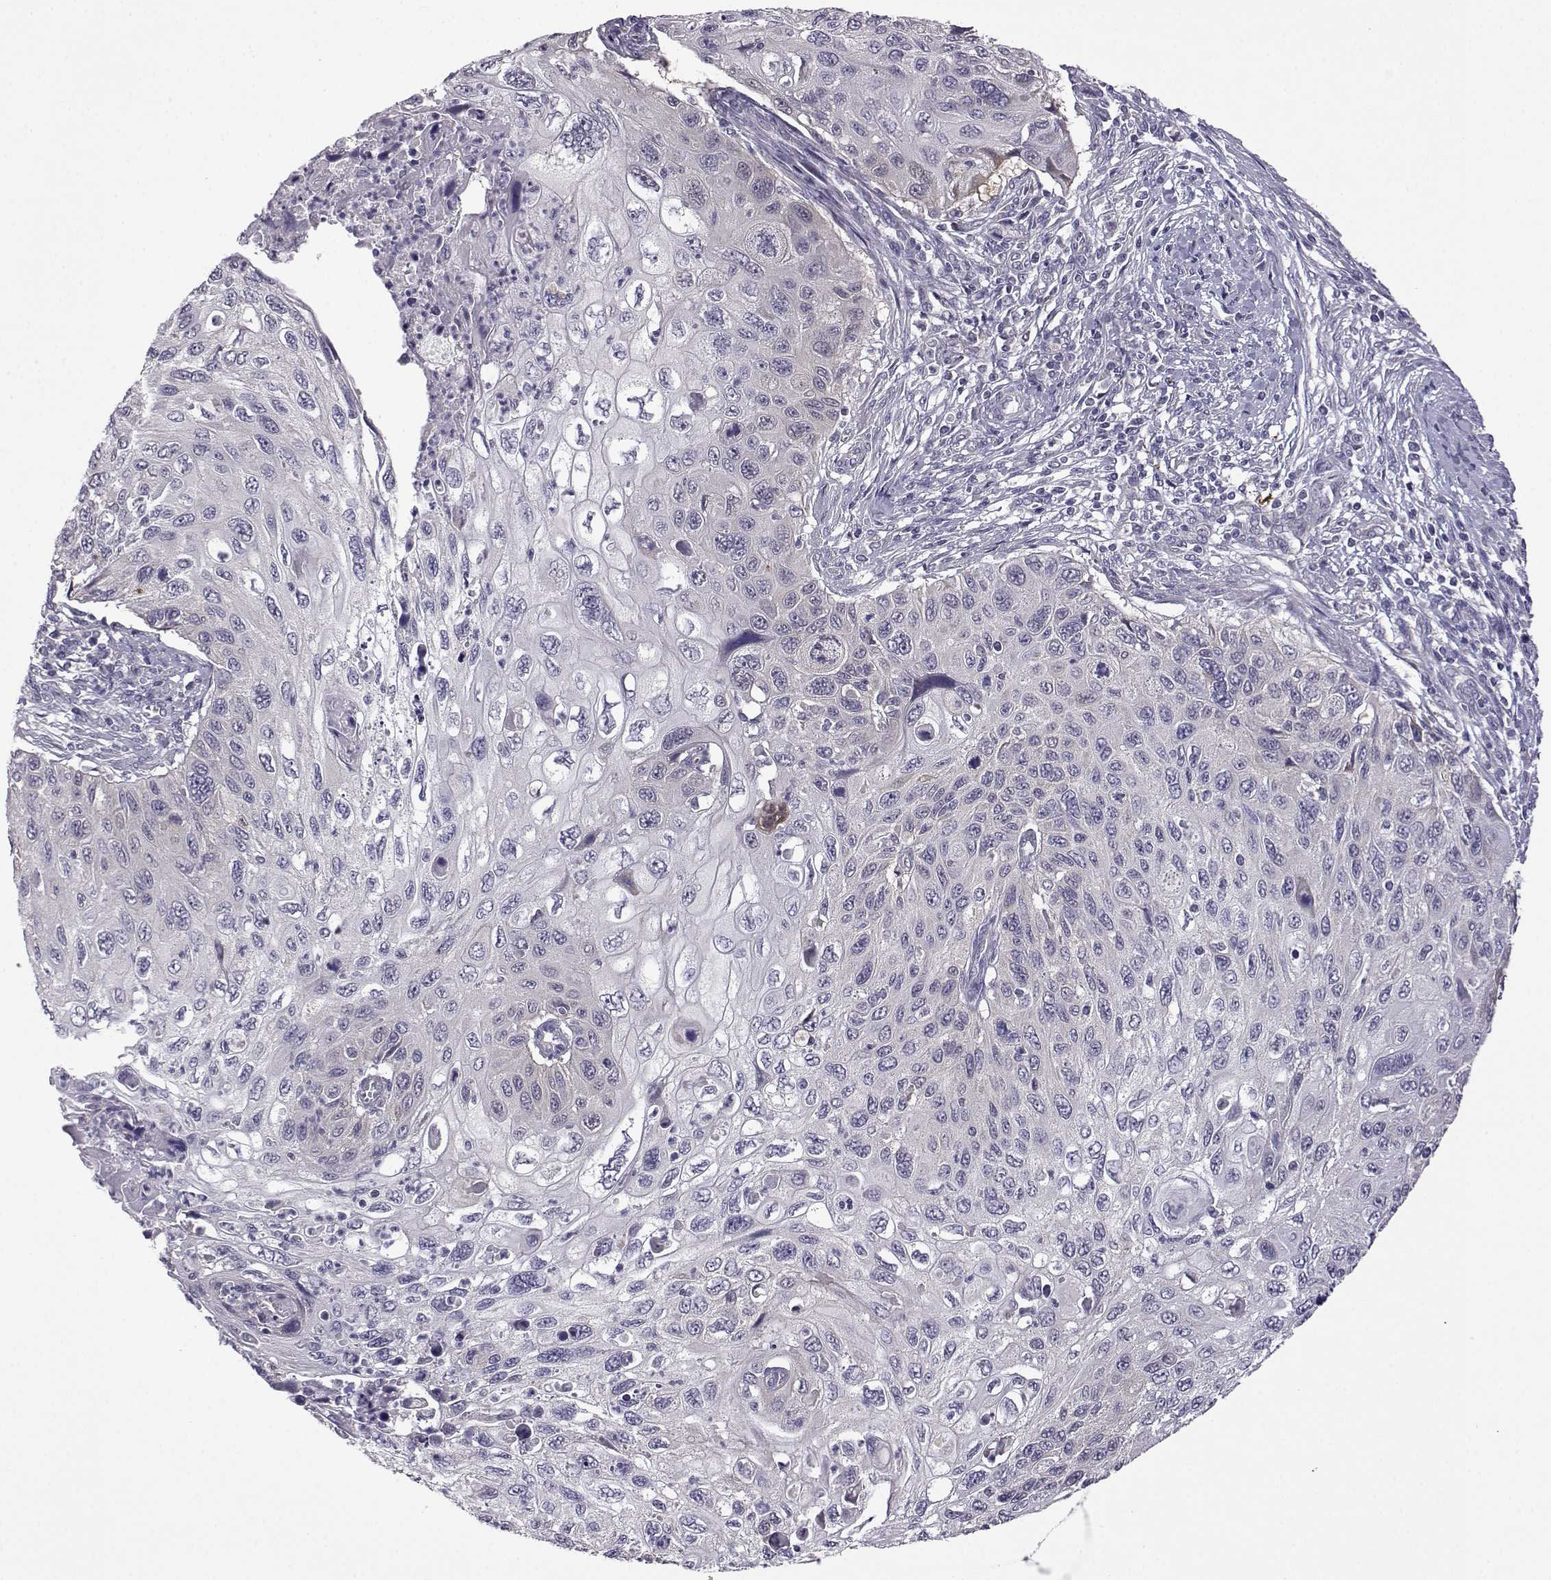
{"staining": {"intensity": "negative", "quantity": "none", "location": "none"}, "tissue": "cervical cancer", "cell_type": "Tumor cells", "image_type": "cancer", "snomed": [{"axis": "morphology", "description": "Squamous cell carcinoma, NOS"}, {"axis": "topography", "description": "Cervix"}], "caption": "A high-resolution micrograph shows IHC staining of cervical cancer (squamous cell carcinoma), which reveals no significant positivity in tumor cells. (Brightfield microscopy of DAB (3,3'-diaminobenzidine) immunohistochemistry (IHC) at high magnification).", "gene": "VGF", "patient": {"sex": "female", "age": 70}}